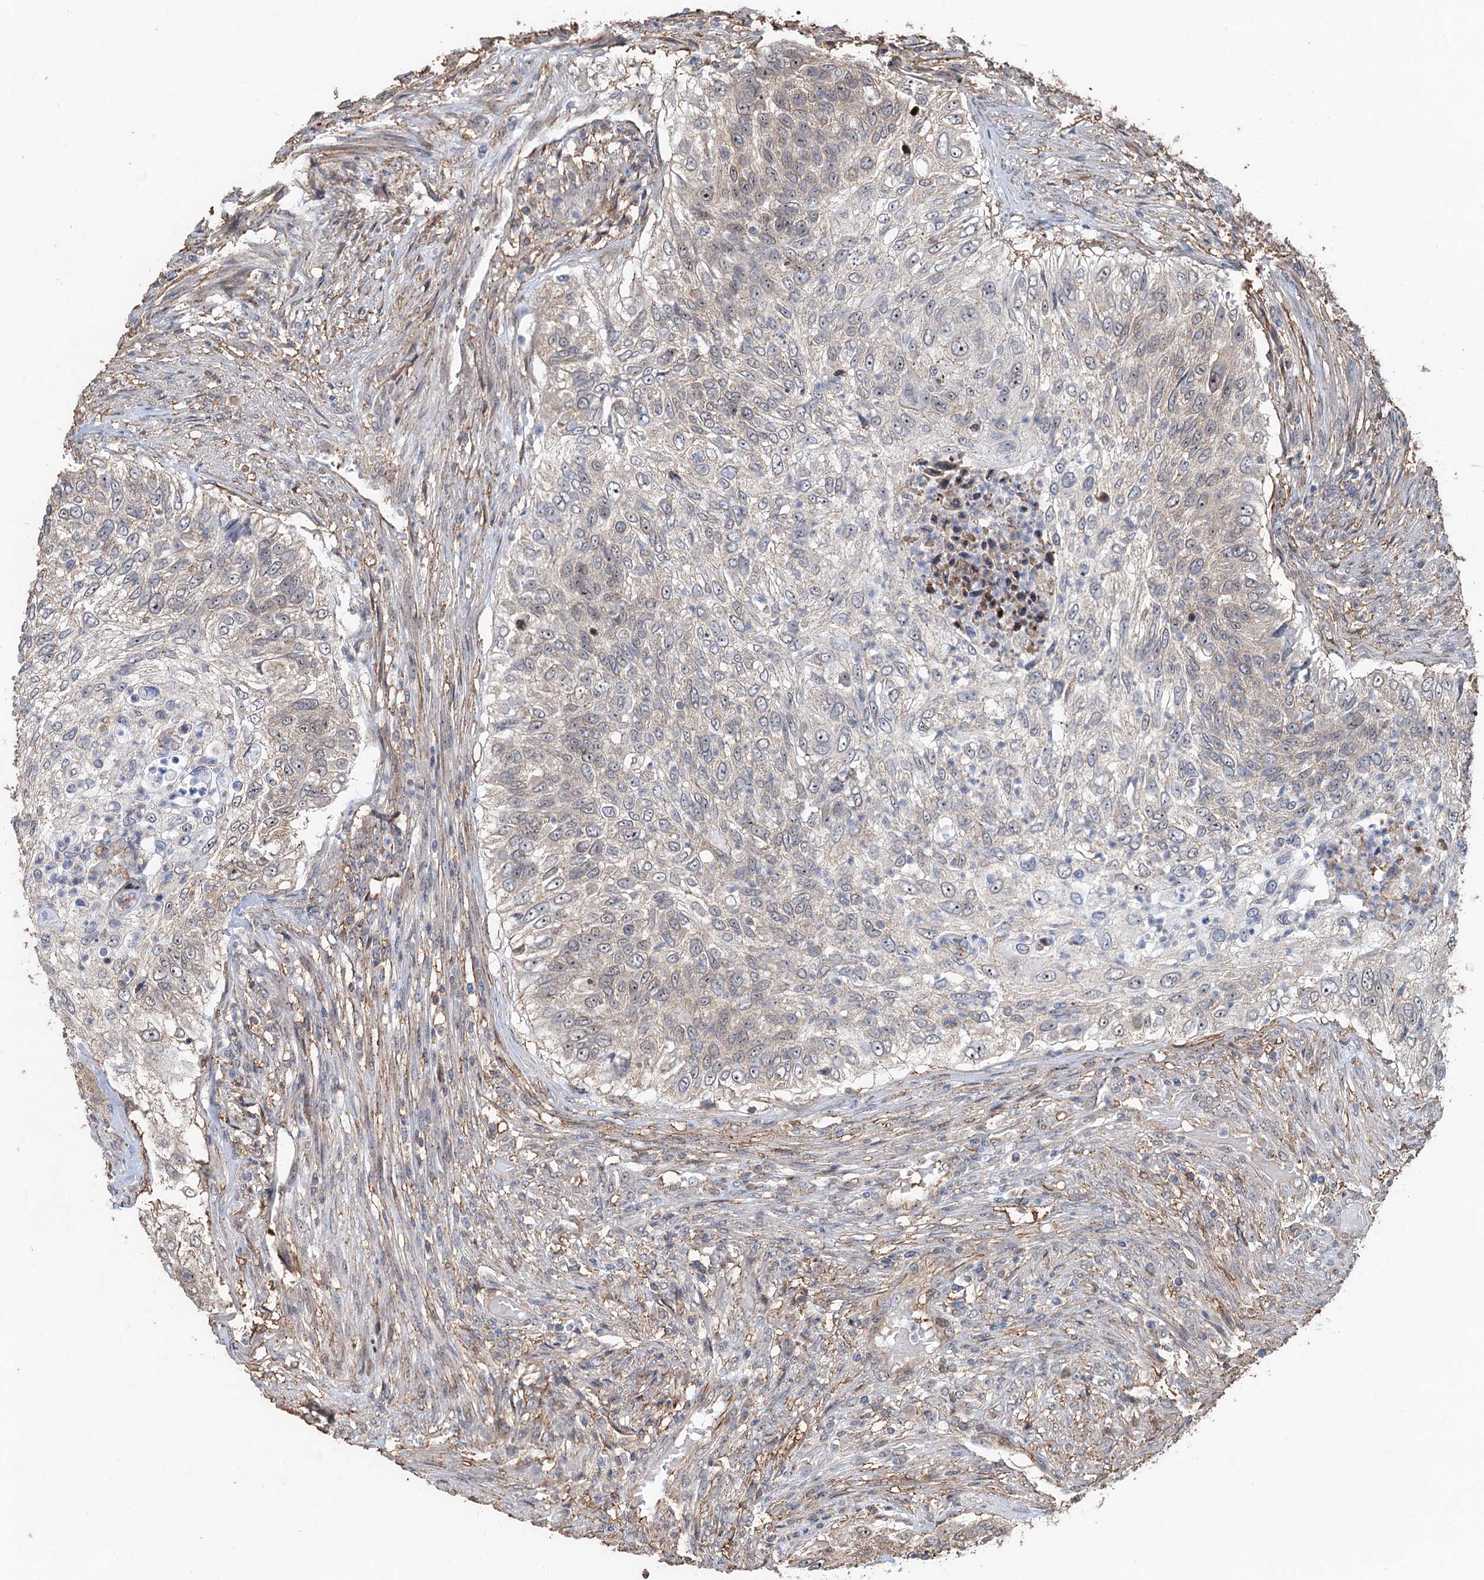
{"staining": {"intensity": "weak", "quantity": "<25%", "location": "cytoplasmic/membranous,nuclear"}, "tissue": "urothelial cancer", "cell_type": "Tumor cells", "image_type": "cancer", "snomed": [{"axis": "morphology", "description": "Urothelial carcinoma, High grade"}, {"axis": "topography", "description": "Urinary bladder"}], "caption": "IHC of human urothelial cancer demonstrates no positivity in tumor cells.", "gene": "TMA16", "patient": {"sex": "female", "age": 60}}